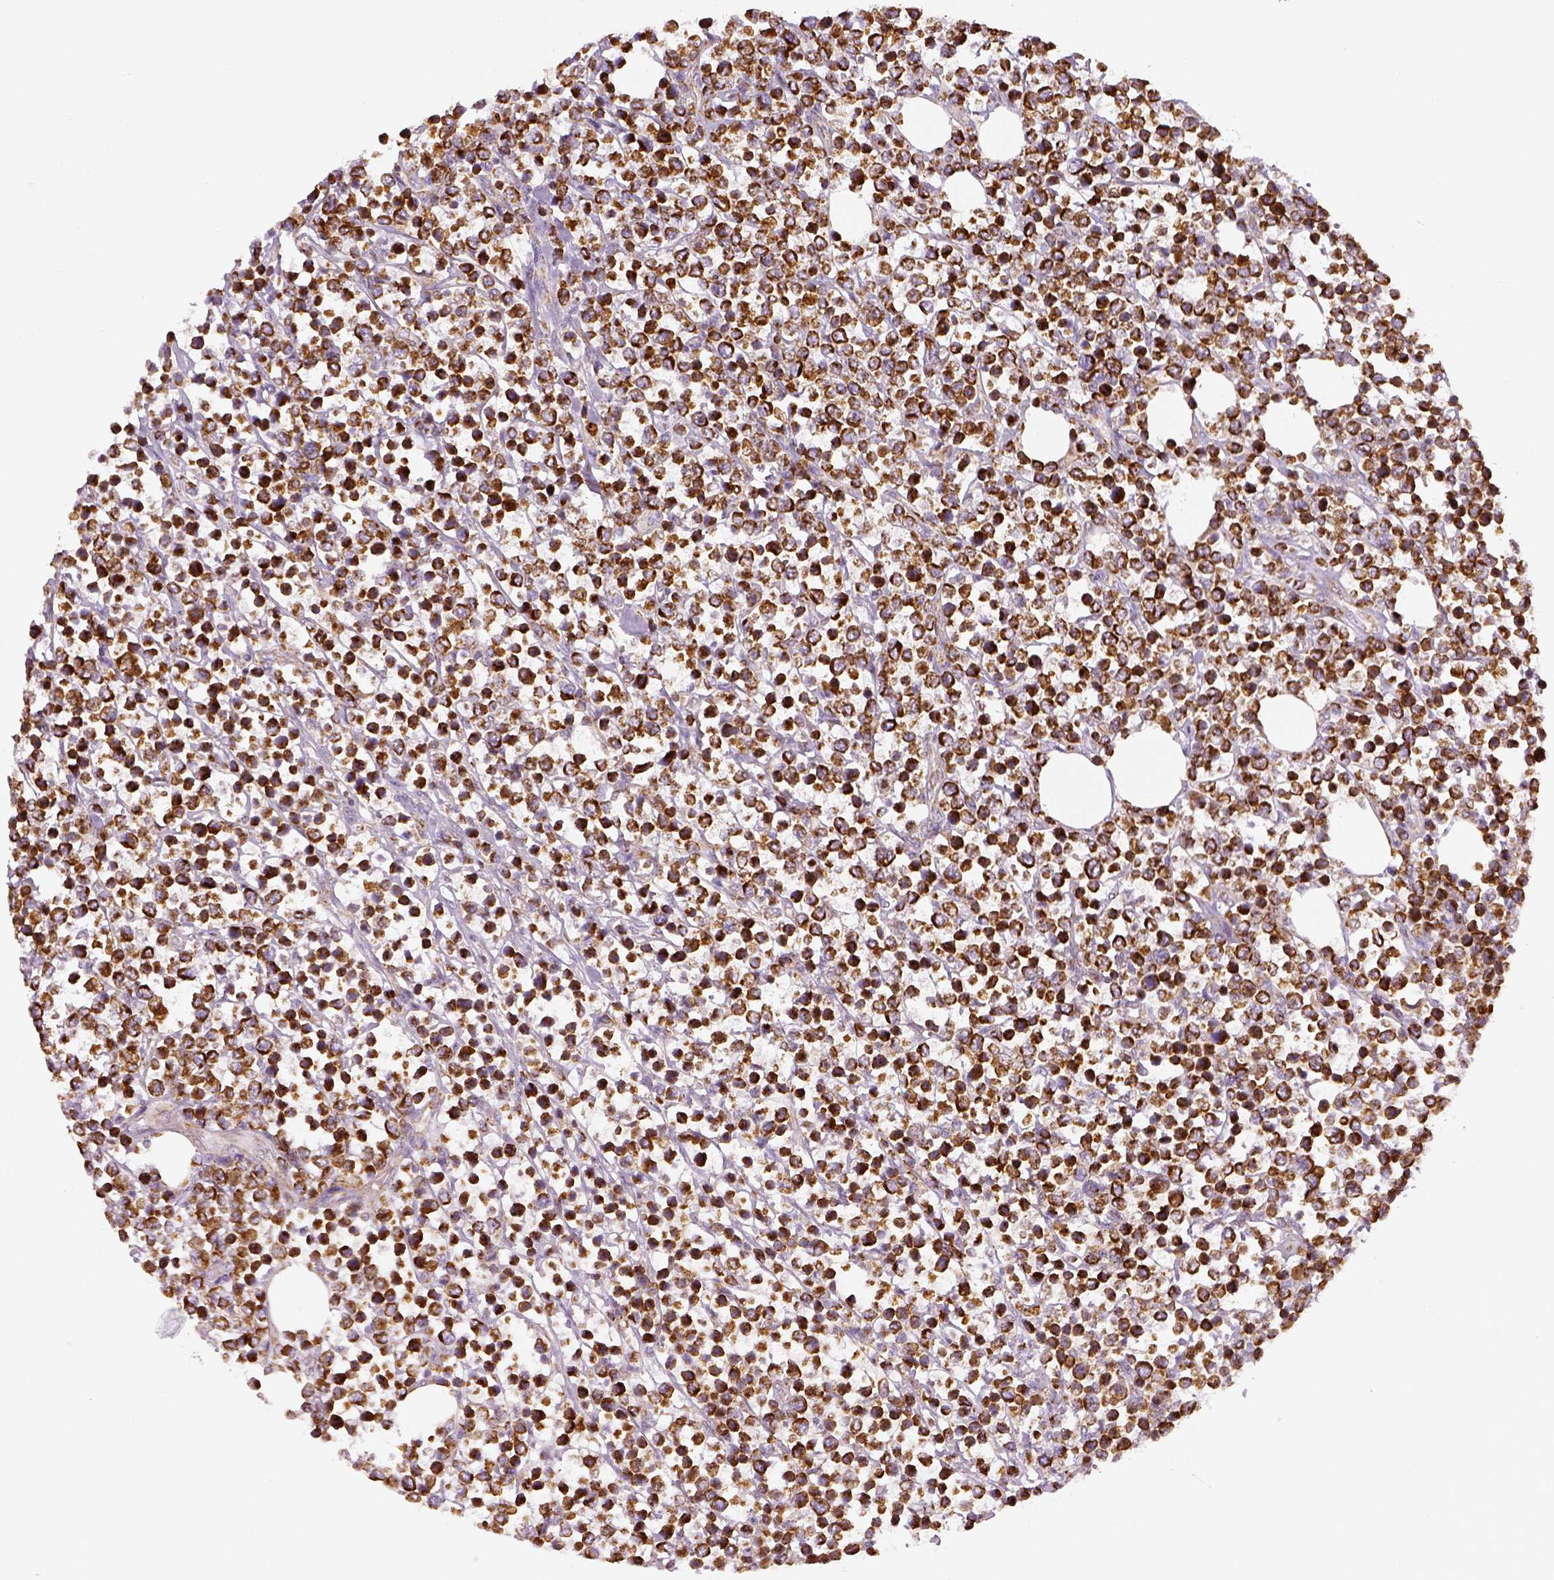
{"staining": {"intensity": "strong", "quantity": ">75%", "location": "cytoplasmic/membranous"}, "tissue": "lymphoma", "cell_type": "Tumor cells", "image_type": "cancer", "snomed": [{"axis": "morphology", "description": "Malignant lymphoma, non-Hodgkin's type, High grade"}, {"axis": "topography", "description": "Soft tissue"}], "caption": "The image demonstrates a brown stain indicating the presence of a protein in the cytoplasmic/membranous of tumor cells in lymphoma.", "gene": "PGAM5", "patient": {"sex": "female", "age": 56}}